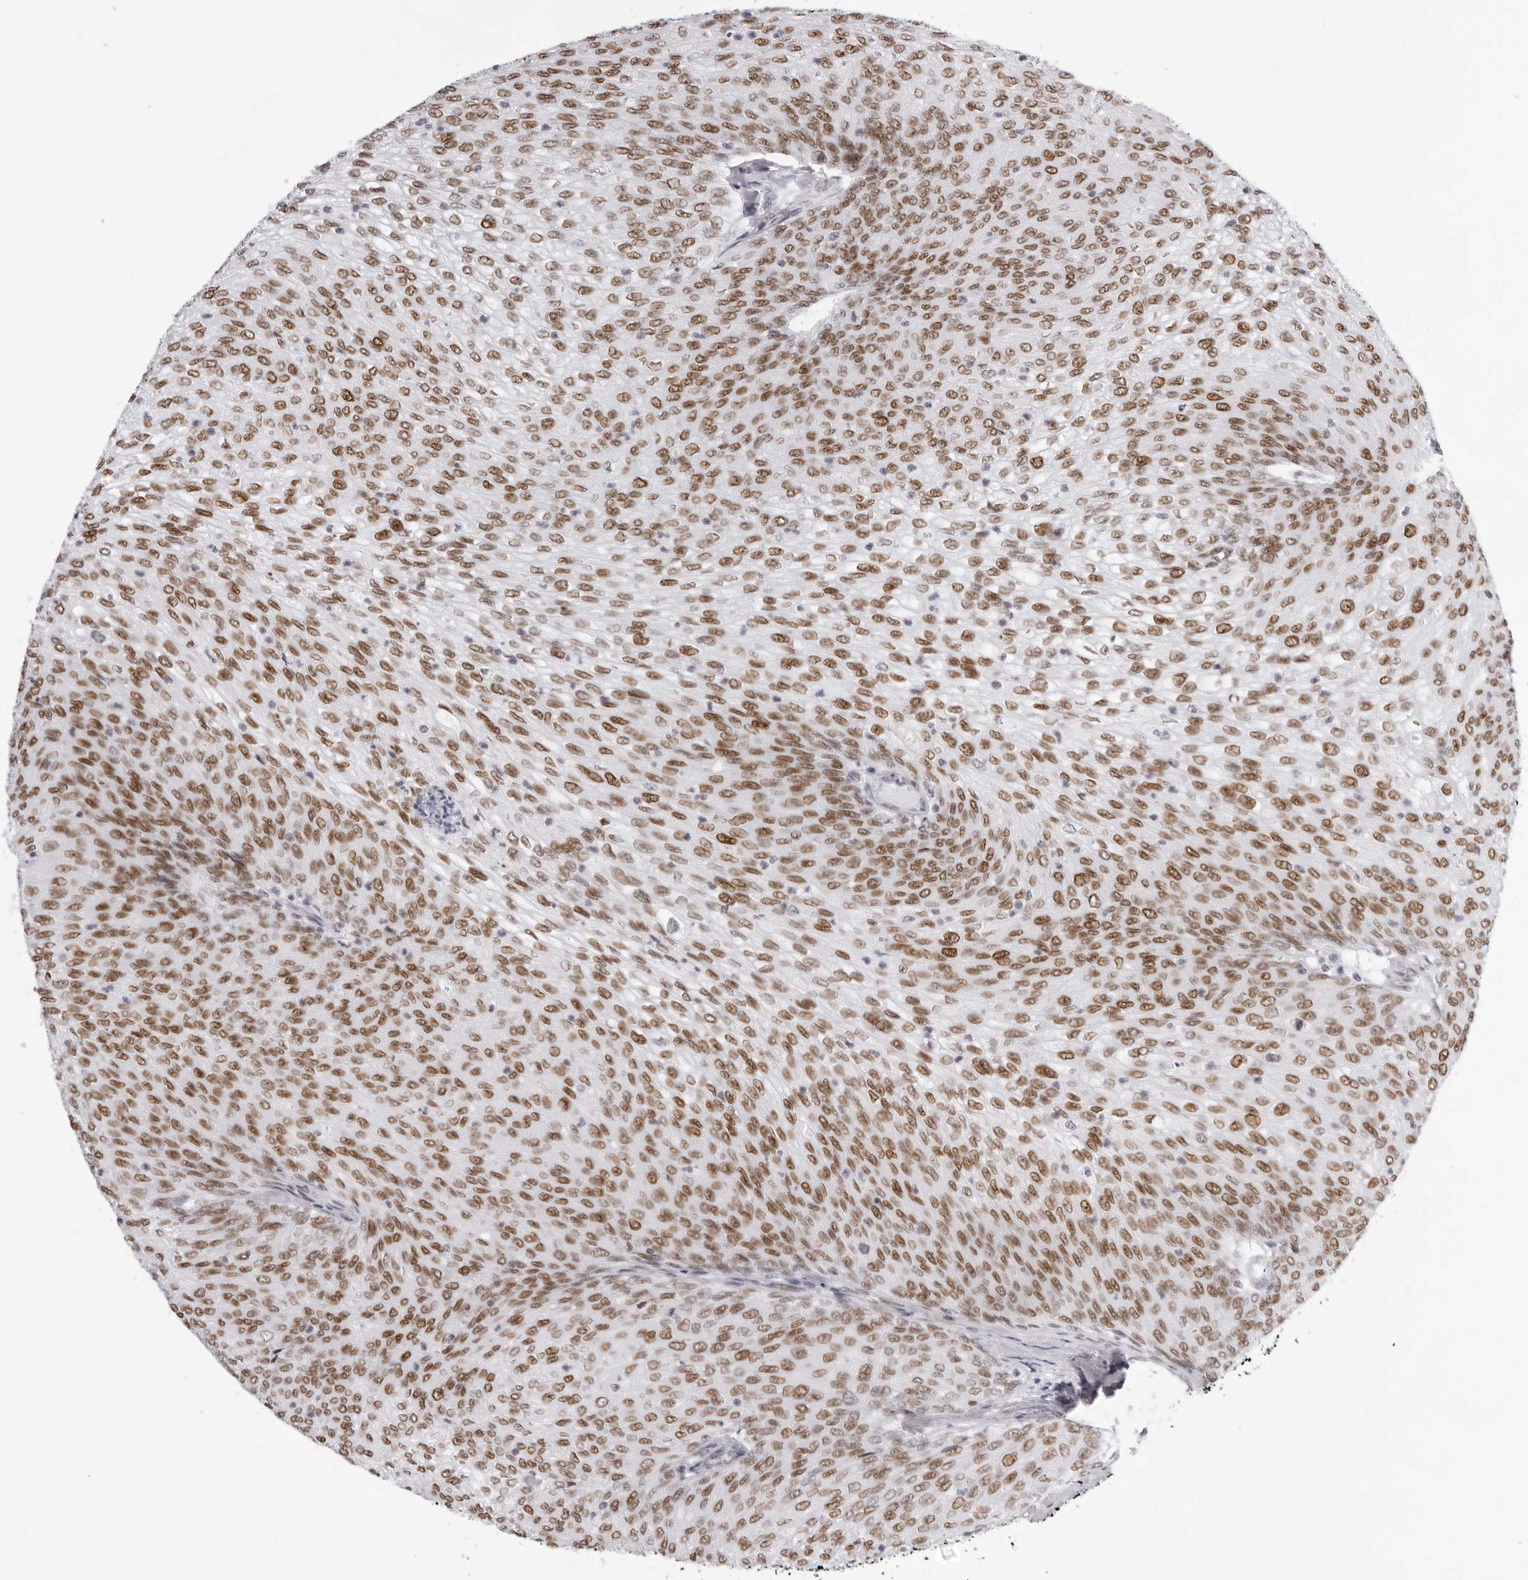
{"staining": {"intensity": "moderate", "quantity": ">75%", "location": "nuclear"}, "tissue": "urothelial cancer", "cell_type": "Tumor cells", "image_type": "cancer", "snomed": [{"axis": "morphology", "description": "Urothelial carcinoma, Low grade"}, {"axis": "topography", "description": "Urinary bladder"}], "caption": "This histopathology image reveals immunohistochemistry staining of human urothelial cancer, with medium moderate nuclear positivity in about >75% of tumor cells.", "gene": "IRF2BP2", "patient": {"sex": "female", "age": 79}}